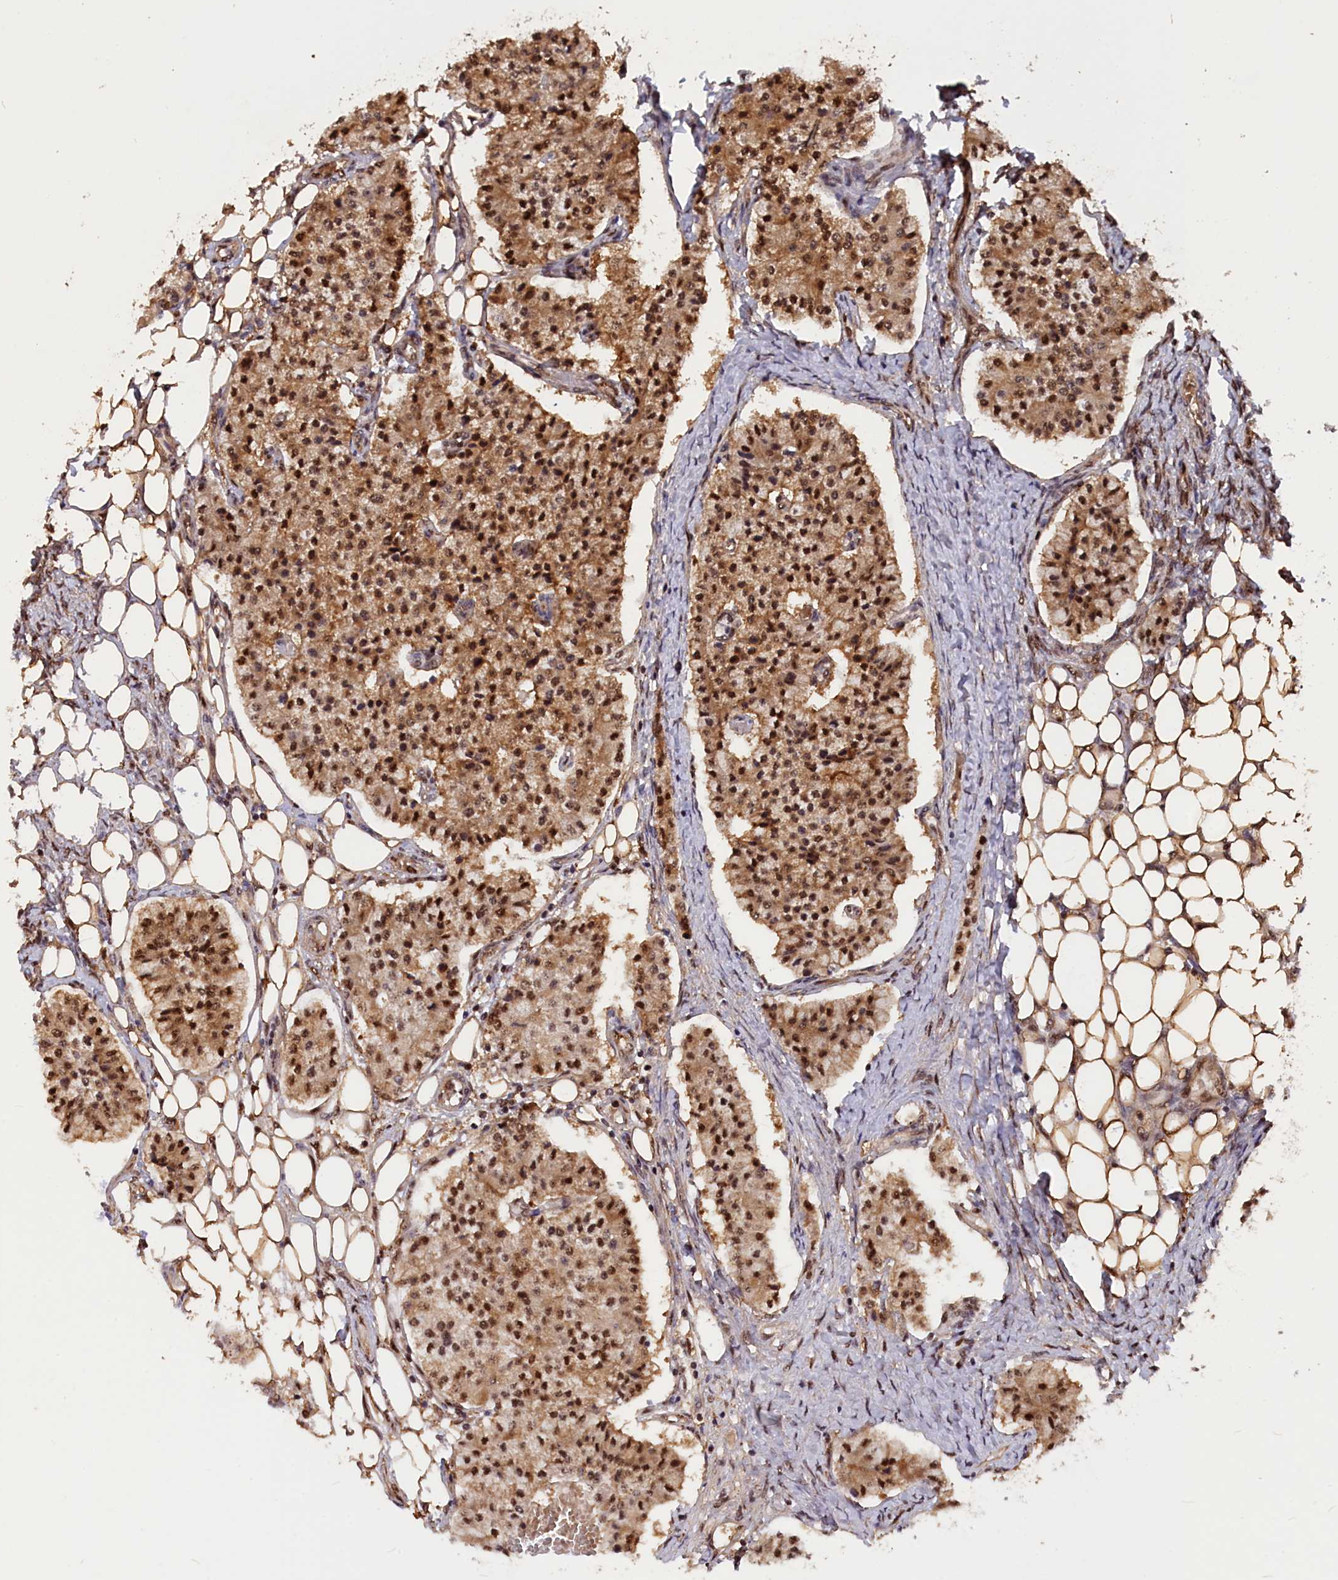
{"staining": {"intensity": "strong", "quantity": ">75%", "location": "cytoplasmic/membranous,nuclear"}, "tissue": "carcinoid", "cell_type": "Tumor cells", "image_type": "cancer", "snomed": [{"axis": "morphology", "description": "Carcinoid, malignant, NOS"}, {"axis": "topography", "description": "Colon"}], "caption": "This photomicrograph shows IHC staining of malignant carcinoid, with high strong cytoplasmic/membranous and nuclear expression in about >75% of tumor cells.", "gene": "ADRM1", "patient": {"sex": "female", "age": 52}}